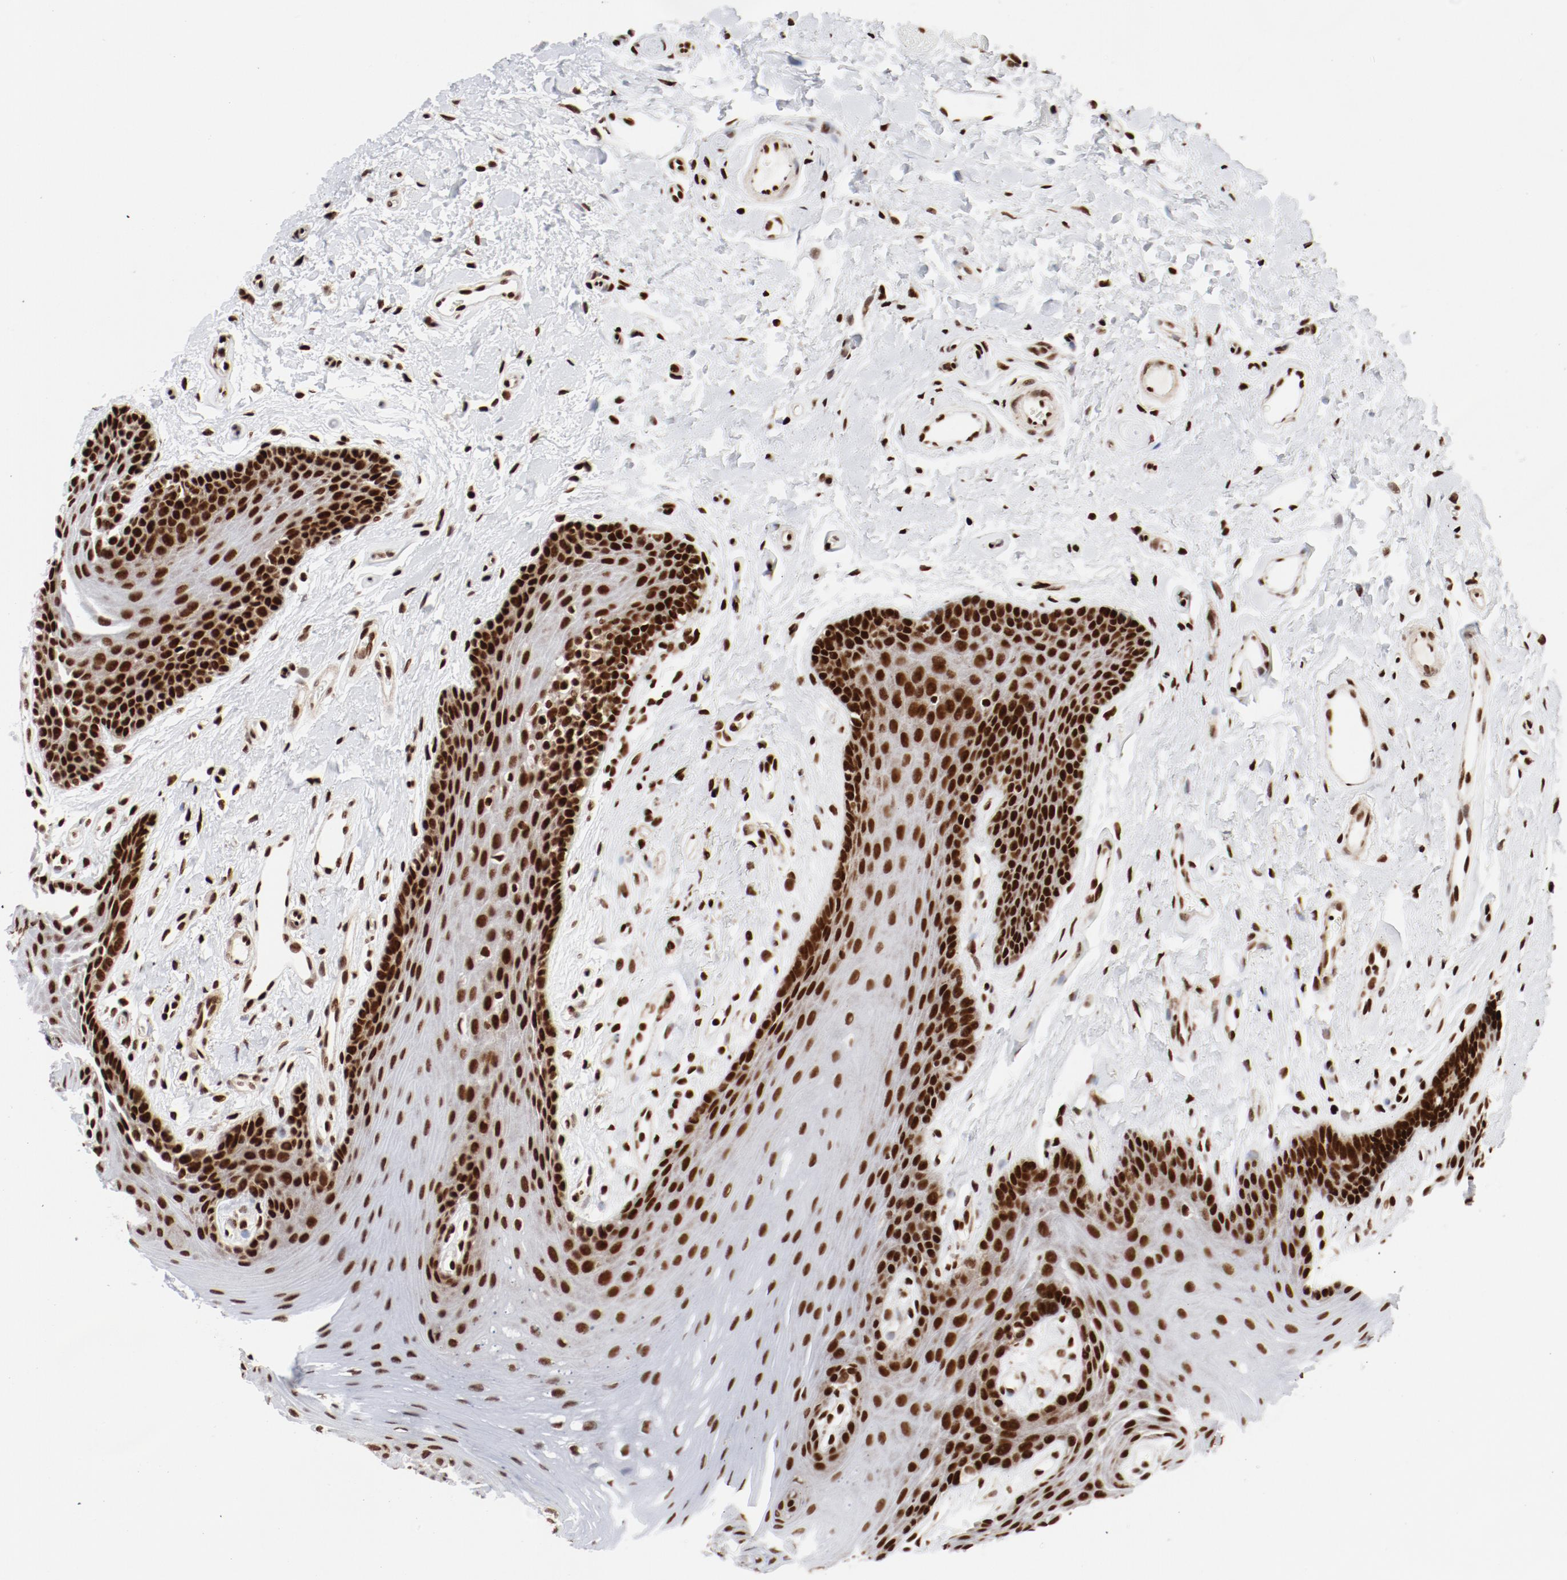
{"staining": {"intensity": "strong", "quantity": ">75%", "location": "nuclear"}, "tissue": "oral mucosa", "cell_type": "Squamous epithelial cells", "image_type": "normal", "snomed": [{"axis": "morphology", "description": "Normal tissue, NOS"}, {"axis": "topography", "description": "Oral tissue"}], "caption": "Immunohistochemistry (IHC) of normal human oral mucosa demonstrates high levels of strong nuclear positivity in about >75% of squamous epithelial cells.", "gene": "NFYB", "patient": {"sex": "male", "age": 62}}